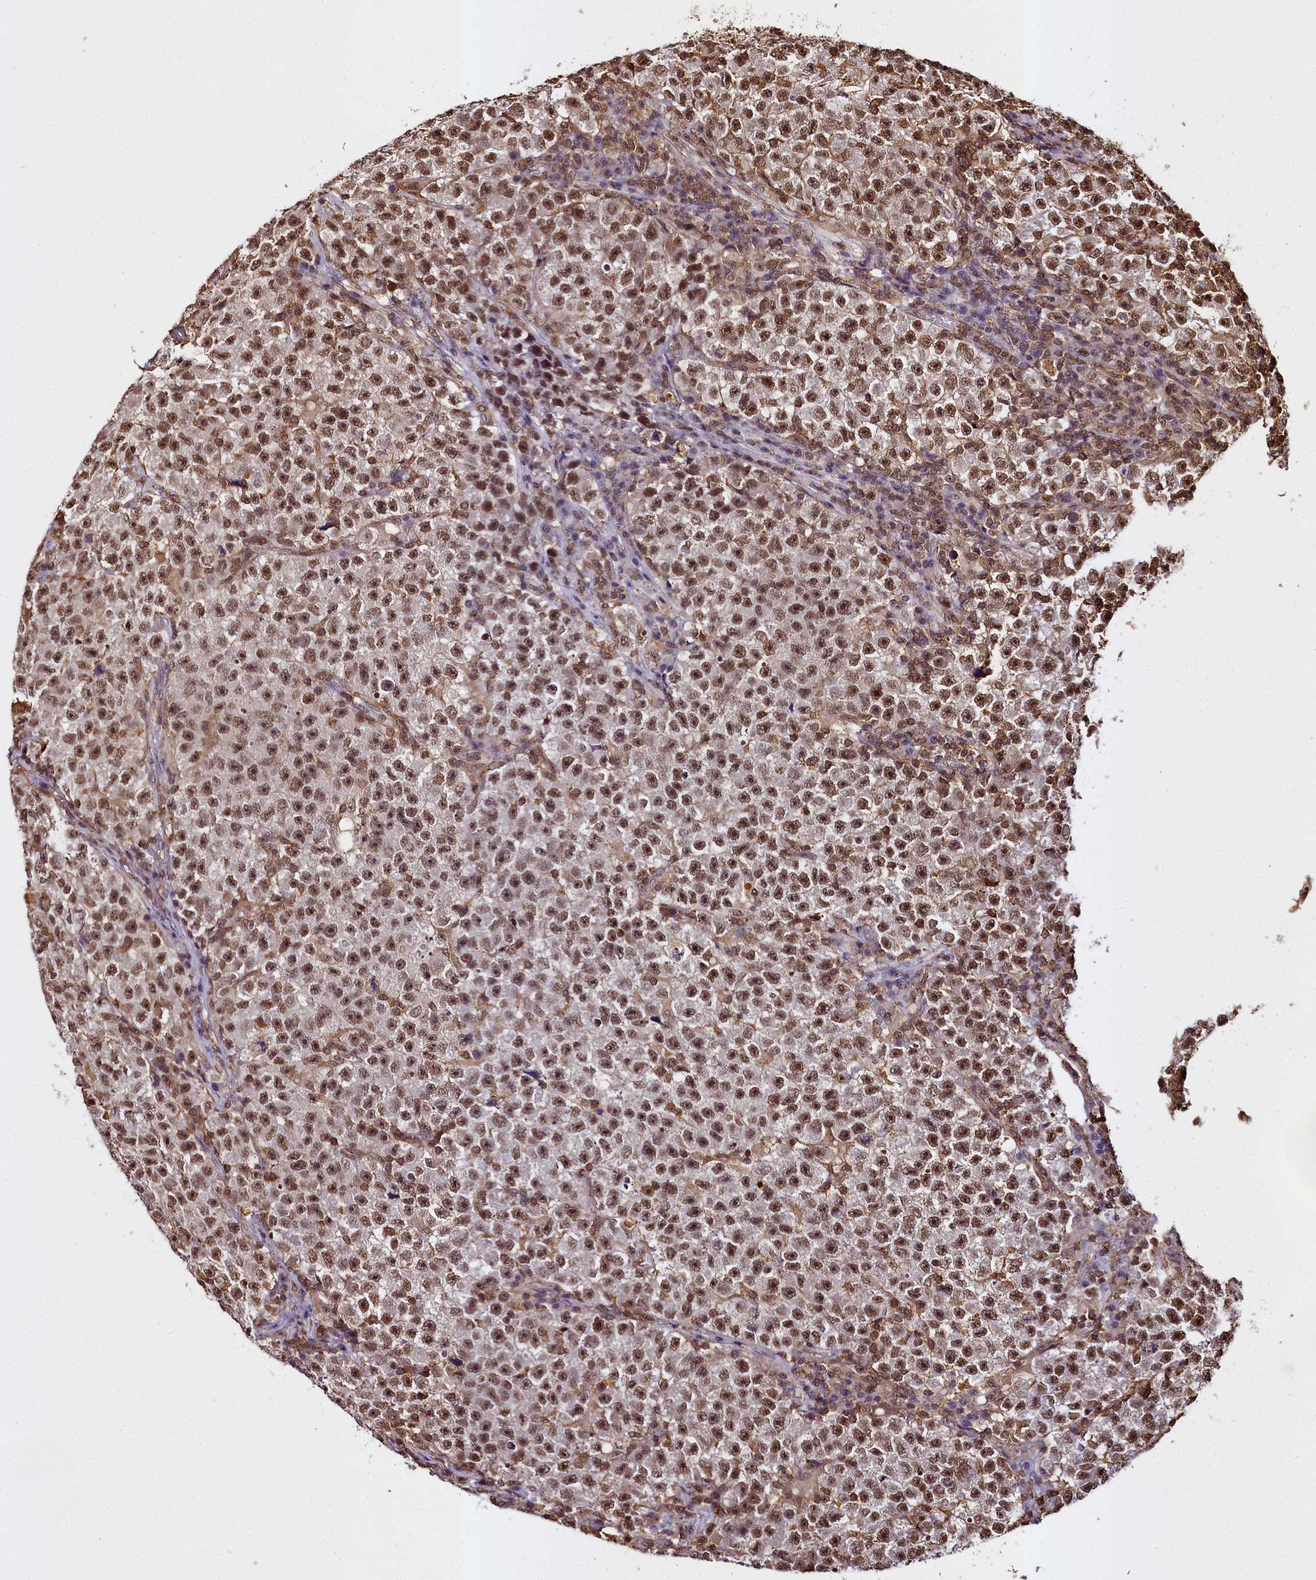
{"staining": {"intensity": "moderate", "quantity": ">75%", "location": "nuclear"}, "tissue": "testis cancer", "cell_type": "Tumor cells", "image_type": "cancer", "snomed": [{"axis": "morphology", "description": "Seminoma, NOS"}, {"axis": "topography", "description": "Testis"}], "caption": "Immunohistochemical staining of seminoma (testis) demonstrates medium levels of moderate nuclear protein positivity in approximately >75% of tumor cells. The staining is performed using DAB (3,3'-diaminobenzidine) brown chromogen to label protein expression. The nuclei are counter-stained blue using hematoxylin.", "gene": "PPP4C", "patient": {"sex": "male", "age": 22}}